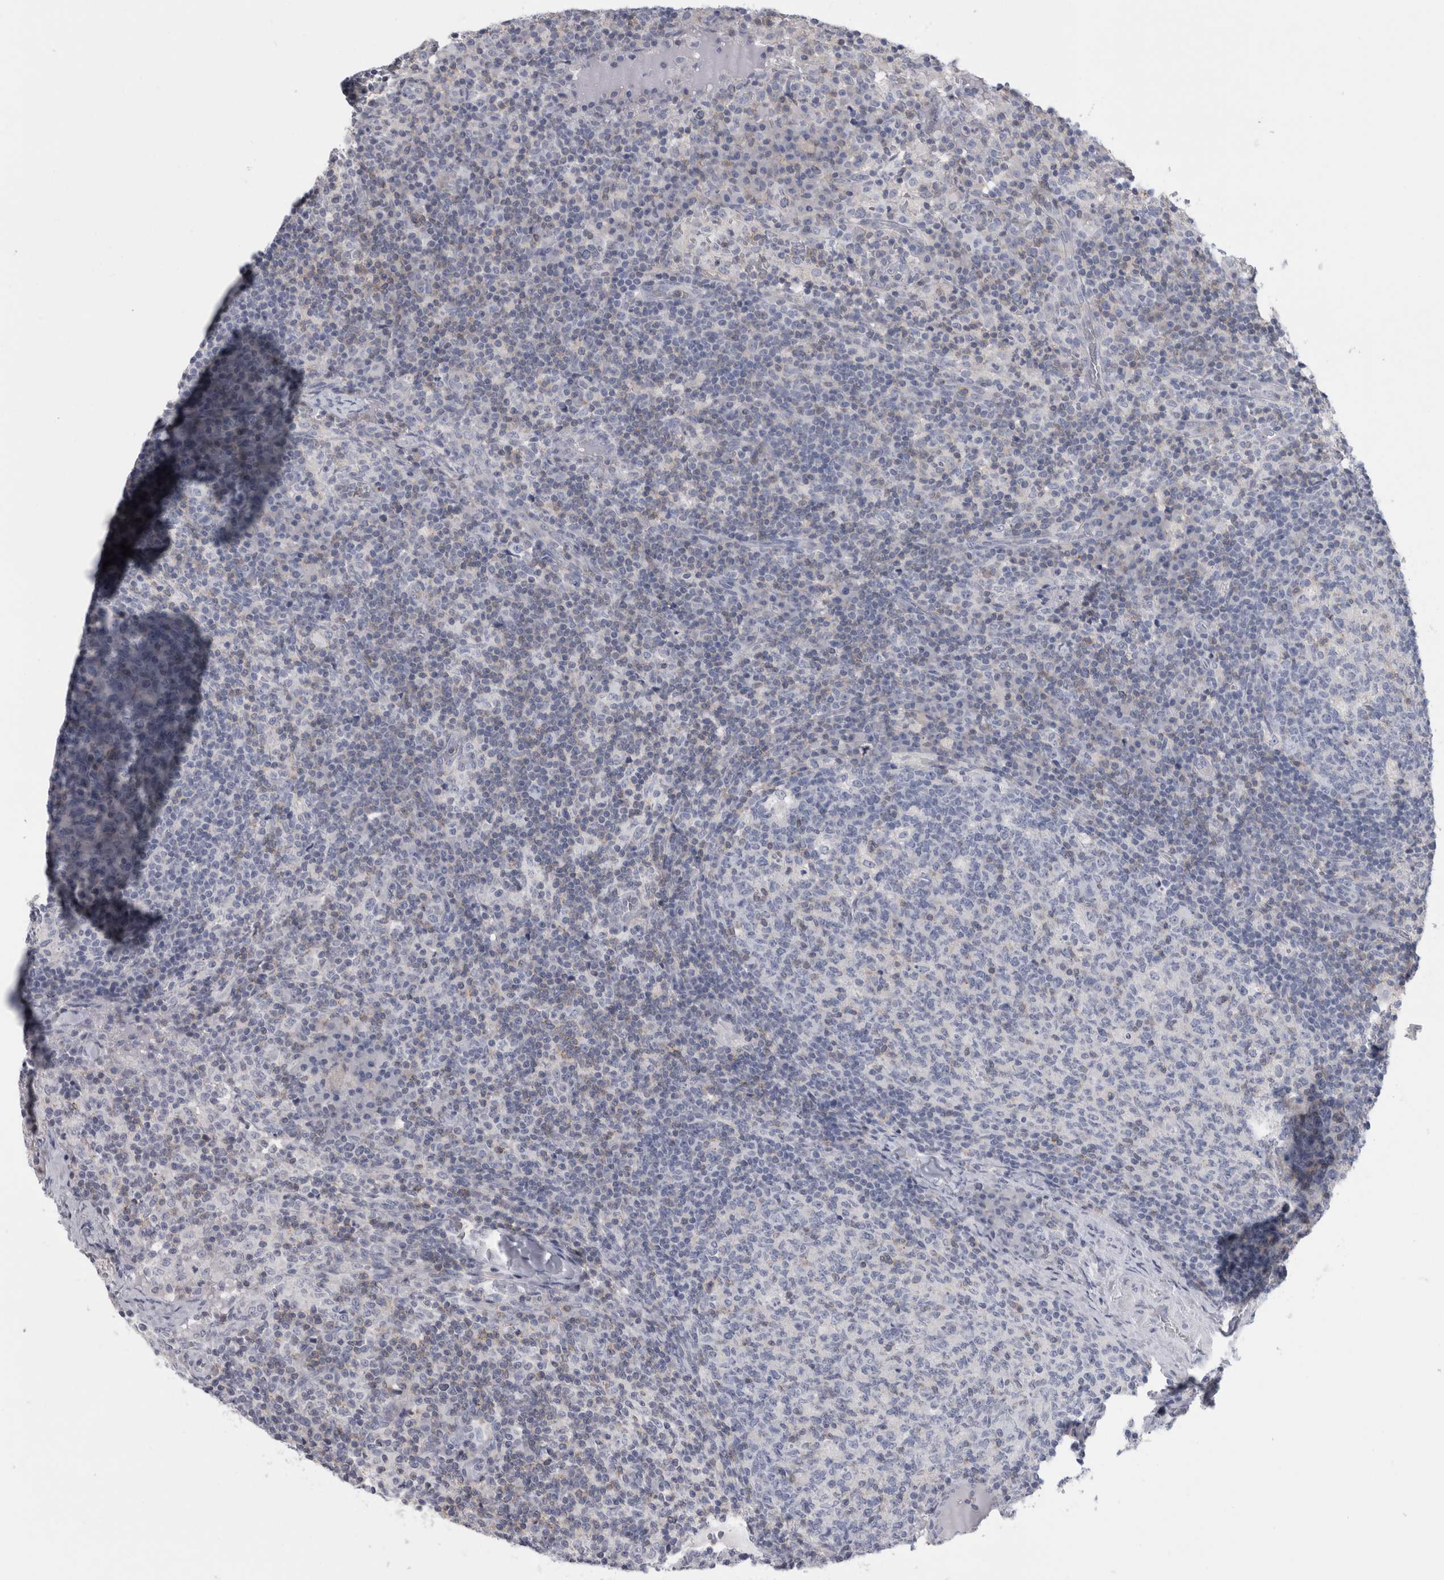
{"staining": {"intensity": "negative", "quantity": "none", "location": "none"}, "tissue": "lymph node", "cell_type": "Germinal center cells", "image_type": "normal", "snomed": [{"axis": "morphology", "description": "Normal tissue, NOS"}, {"axis": "morphology", "description": "Inflammation, NOS"}, {"axis": "topography", "description": "Lymph node"}], "caption": "IHC micrograph of unremarkable lymph node: human lymph node stained with DAB (3,3'-diaminobenzidine) demonstrates no significant protein positivity in germinal center cells.", "gene": "ANKFY1", "patient": {"sex": "male", "age": 55}}